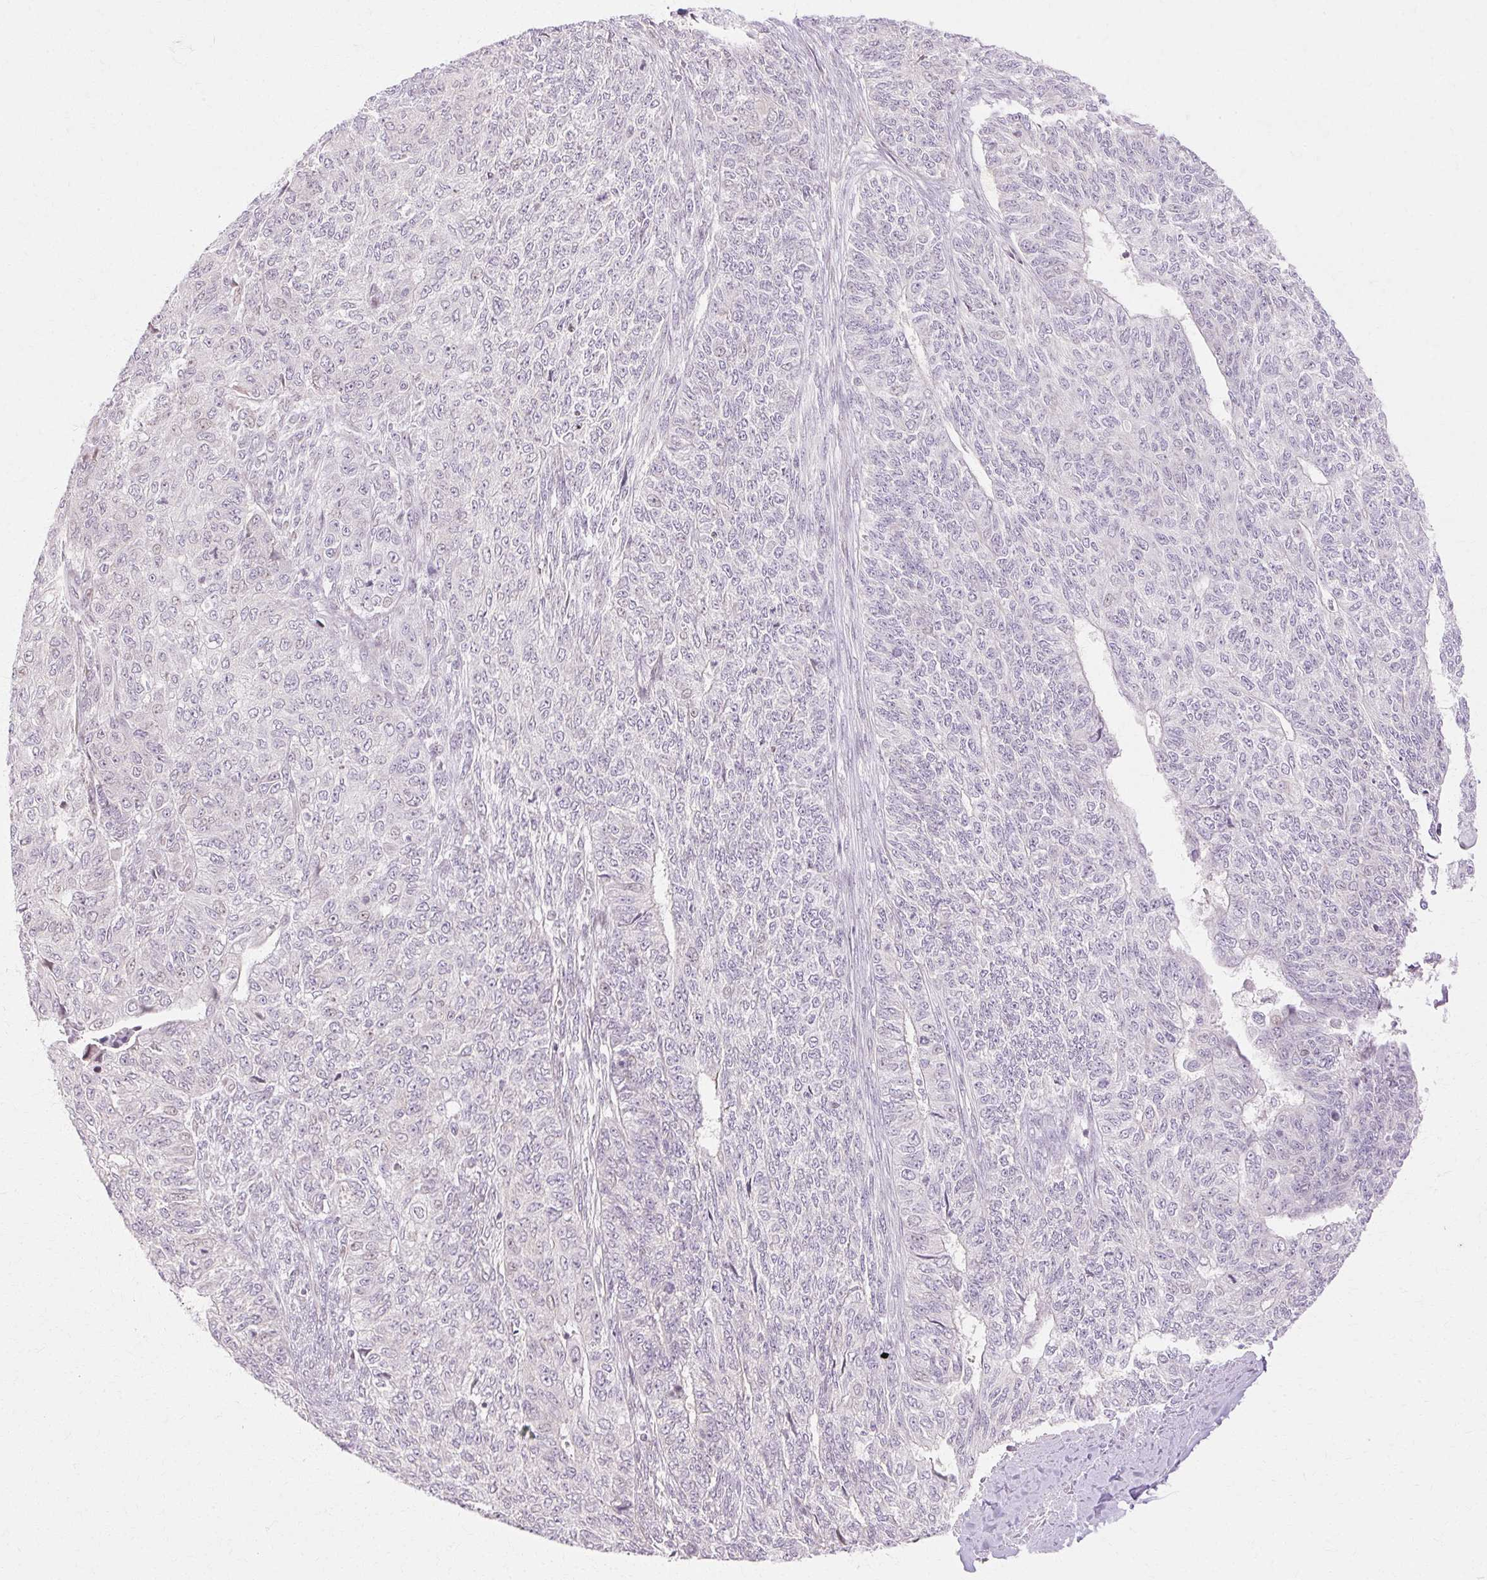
{"staining": {"intensity": "negative", "quantity": "none", "location": "none"}, "tissue": "endometrial cancer", "cell_type": "Tumor cells", "image_type": "cancer", "snomed": [{"axis": "morphology", "description": "Adenocarcinoma, NOS"}, {"axis": "topography", "description": "Endometrium"}], "caption": "A micrograph of endometrial cancer (adenocarcinoma) stained for a protein demonstrates no brown staining in tumor cells. (Stains: DAB immunohistochemistry (IHC) with hematoxylin counter stain, Microscopy: brightfield microscopy at high magnification).", "gene": "C3orf49", "patient": {"sex": "female", "age": 32}}